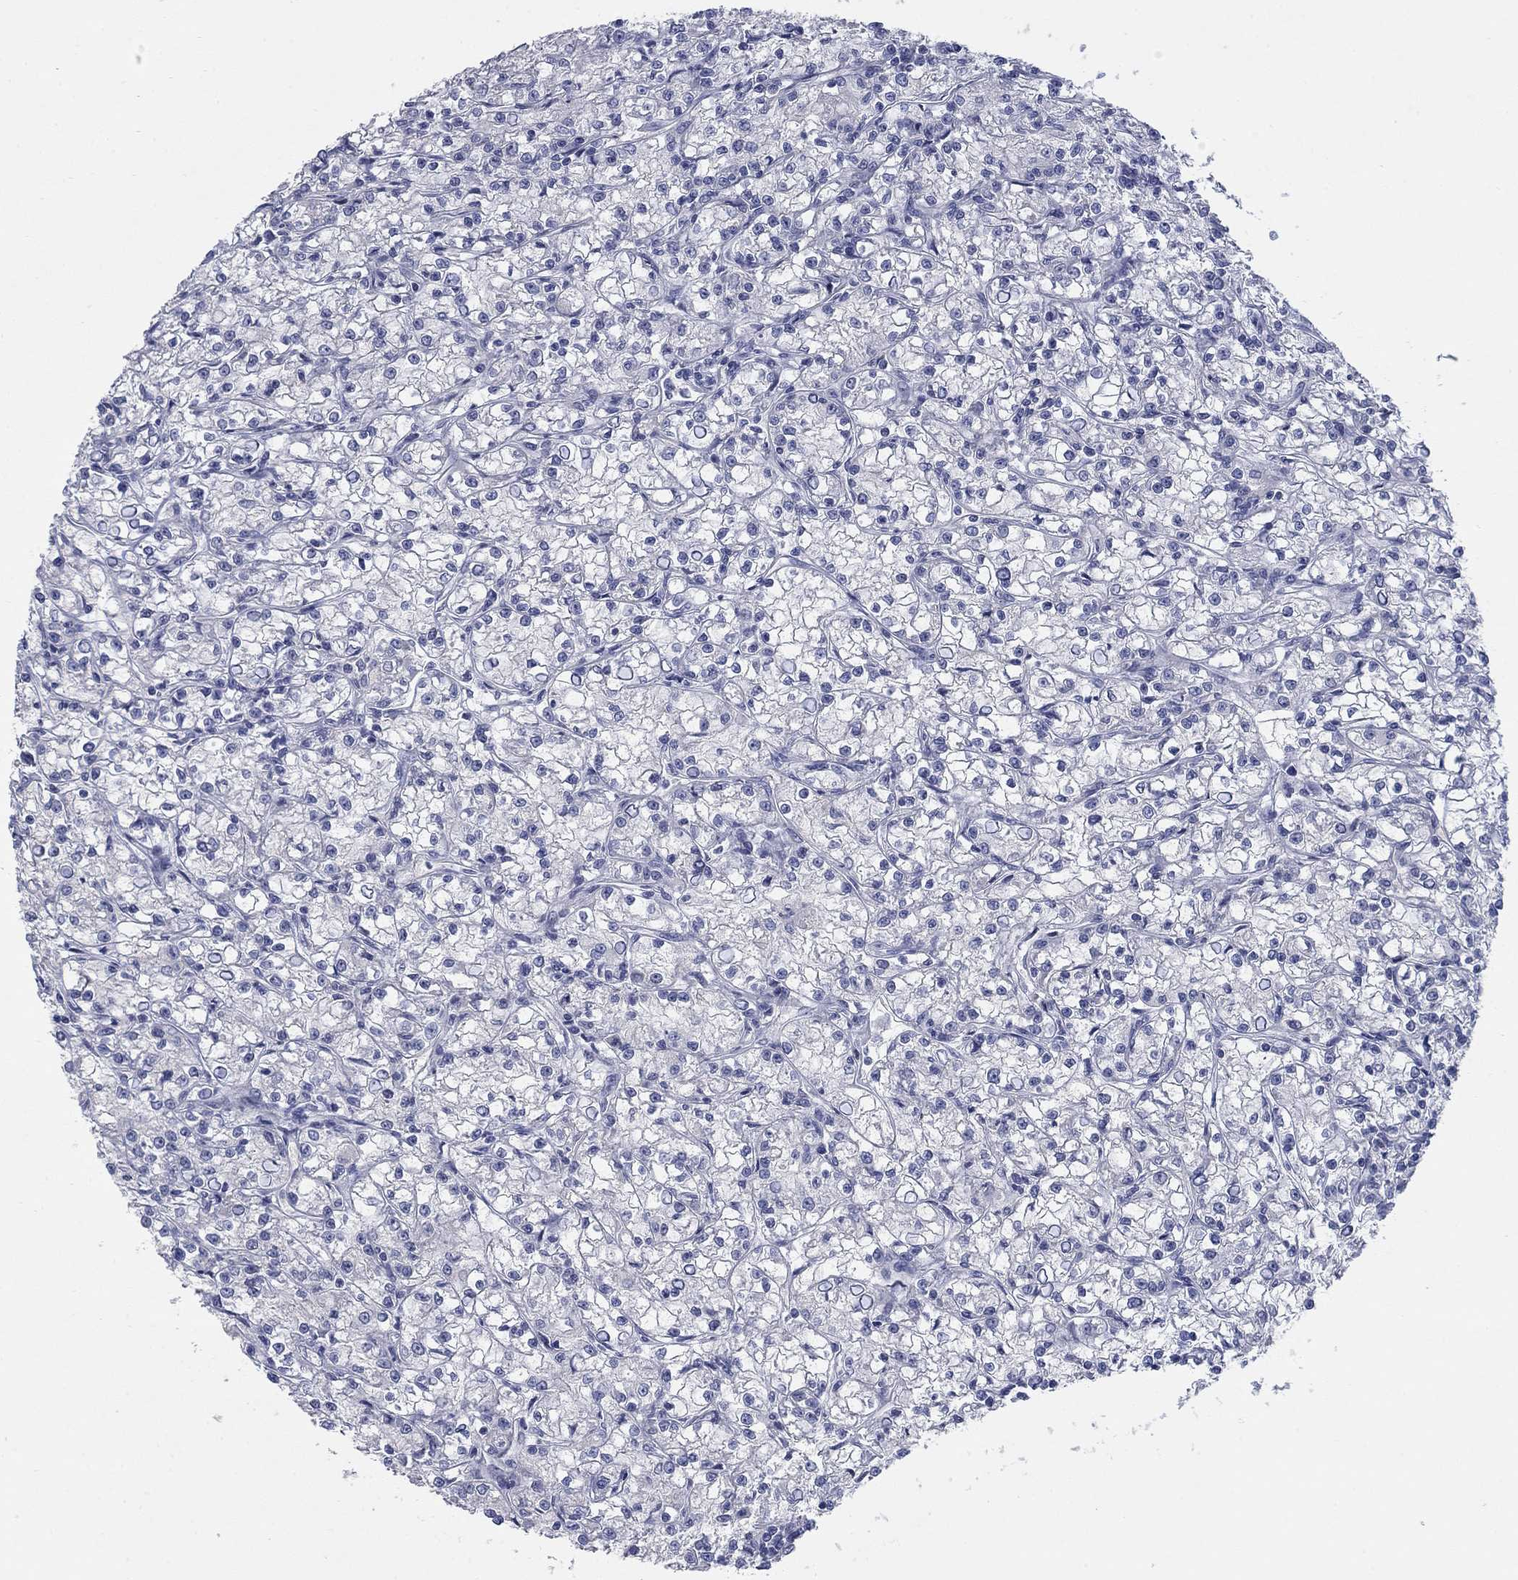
{"staining": {"intensity": "negative", "quantity": "none", "location": "none"}, "tissue": "renal cancer", "cell_type": "Tumor cells", "image_type": "cancer", "snomed": [{"axis": "morphology", "description": "Adenocarcinoma, NOS"}, {"axis": "topography", "description": "Kidney"}], "caption": "There is no significant expression in tumor cells of renal cancer (adenocarcinoma). (DAB IHC, high magnification).", "gene": "TMEM249", "patient": {"sex": "female", "age": 59}}